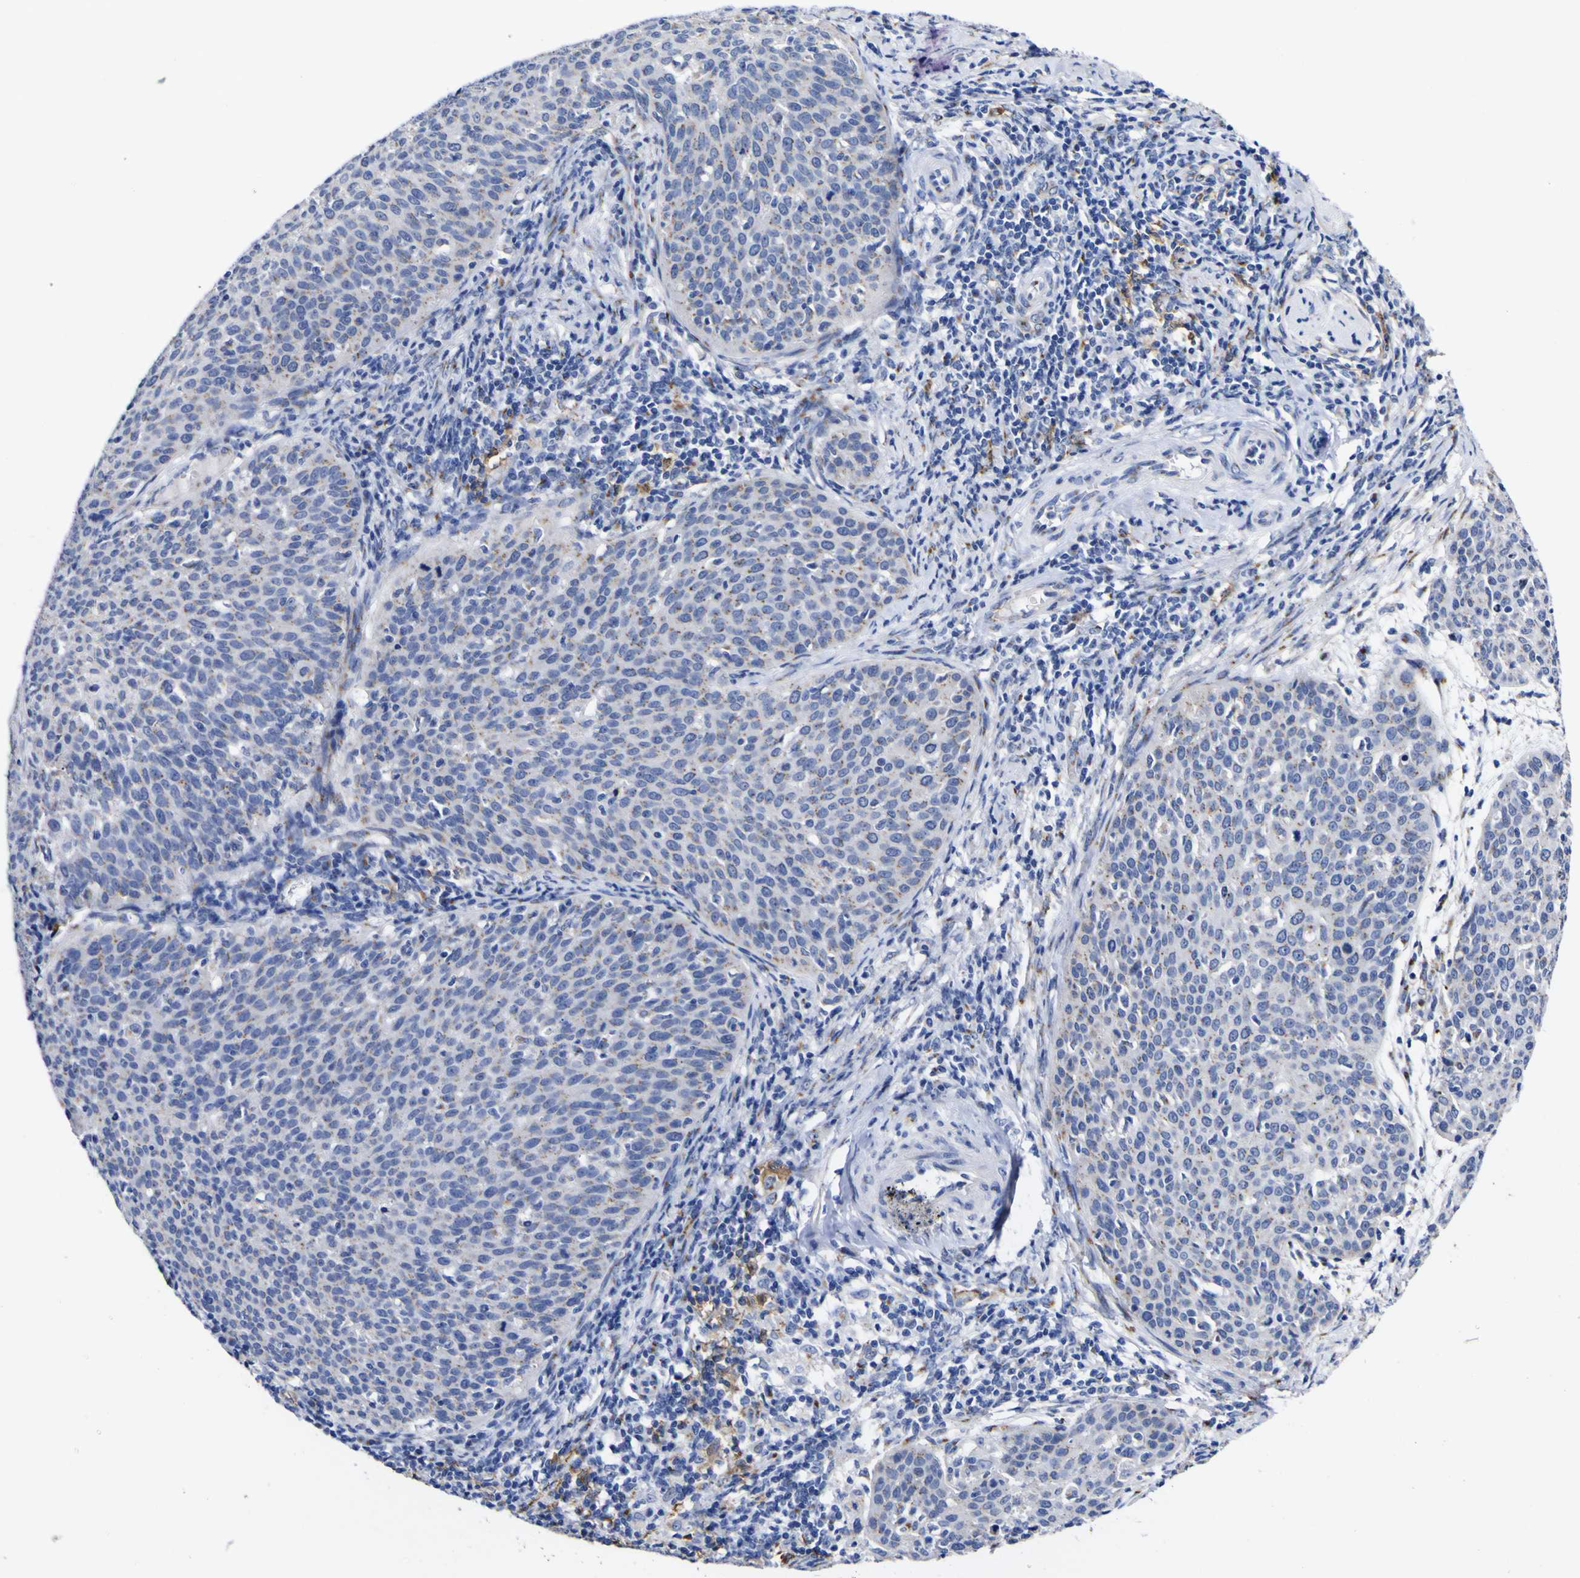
{"staining": {"intensity": "weak", "quantity": "<25%", "location": "cytoplasmic/membranous"}, "tissue": "cervical cancer", "cell_type": "Tumor cells", "image_type": "cancer", "snomed": [{"axis": "morphology", "description": "Squamous cell carcinoma, NOS"}, {"axis": "topography", "description": "Cervix"}], "caption": "An image of cervical cancer stained for a protein exhibits no brown staining in tumor cells.", "gene": "GOLM1", "patient": {"sex": "female", "age": 38}}